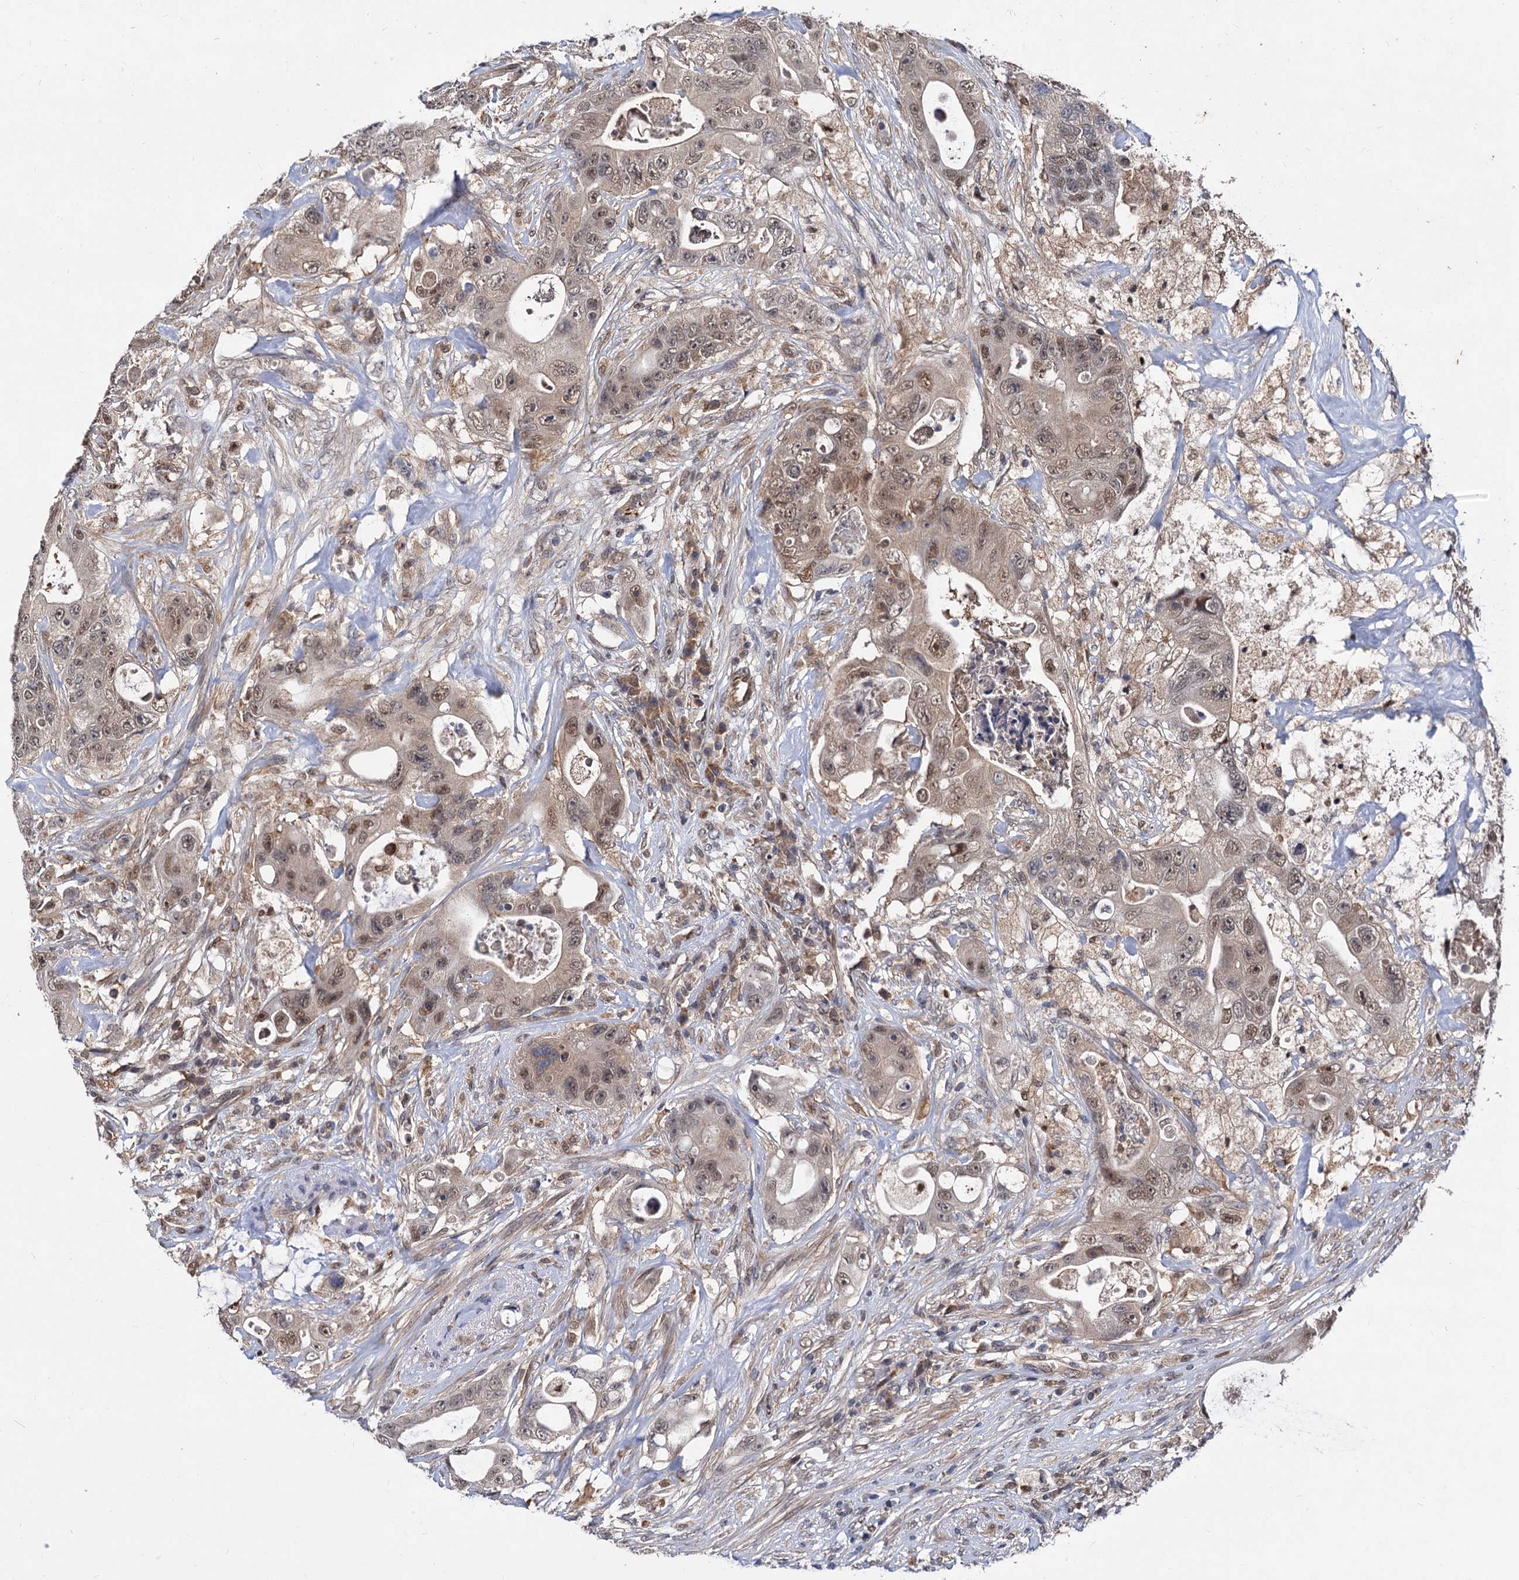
{"staining": {"intensity": "moderate", "quantity": "25%-75%", "location": "nuclear"}, "tissue": "colorectal cancer", "cell_type": "Tumor cells", "image_type": "cancer", "snomed": [{"axis": "morphology", "description": "Adenocarcinoma, NOS"}, {"axis": "topography", "description": "Colon"}], "caption": "Tumor cells exhibit moderate nuclear expression in approximately 25%-75% of cells in colorectal adenocarcinoma. The staining was performed using DAB to visualize the protein expression in brown, while the nuclei were stained in blue with hematoxylin (Magnification: 20x).", "gene": "PSMD4", "patient": {"sex": "female", "age": 46}}